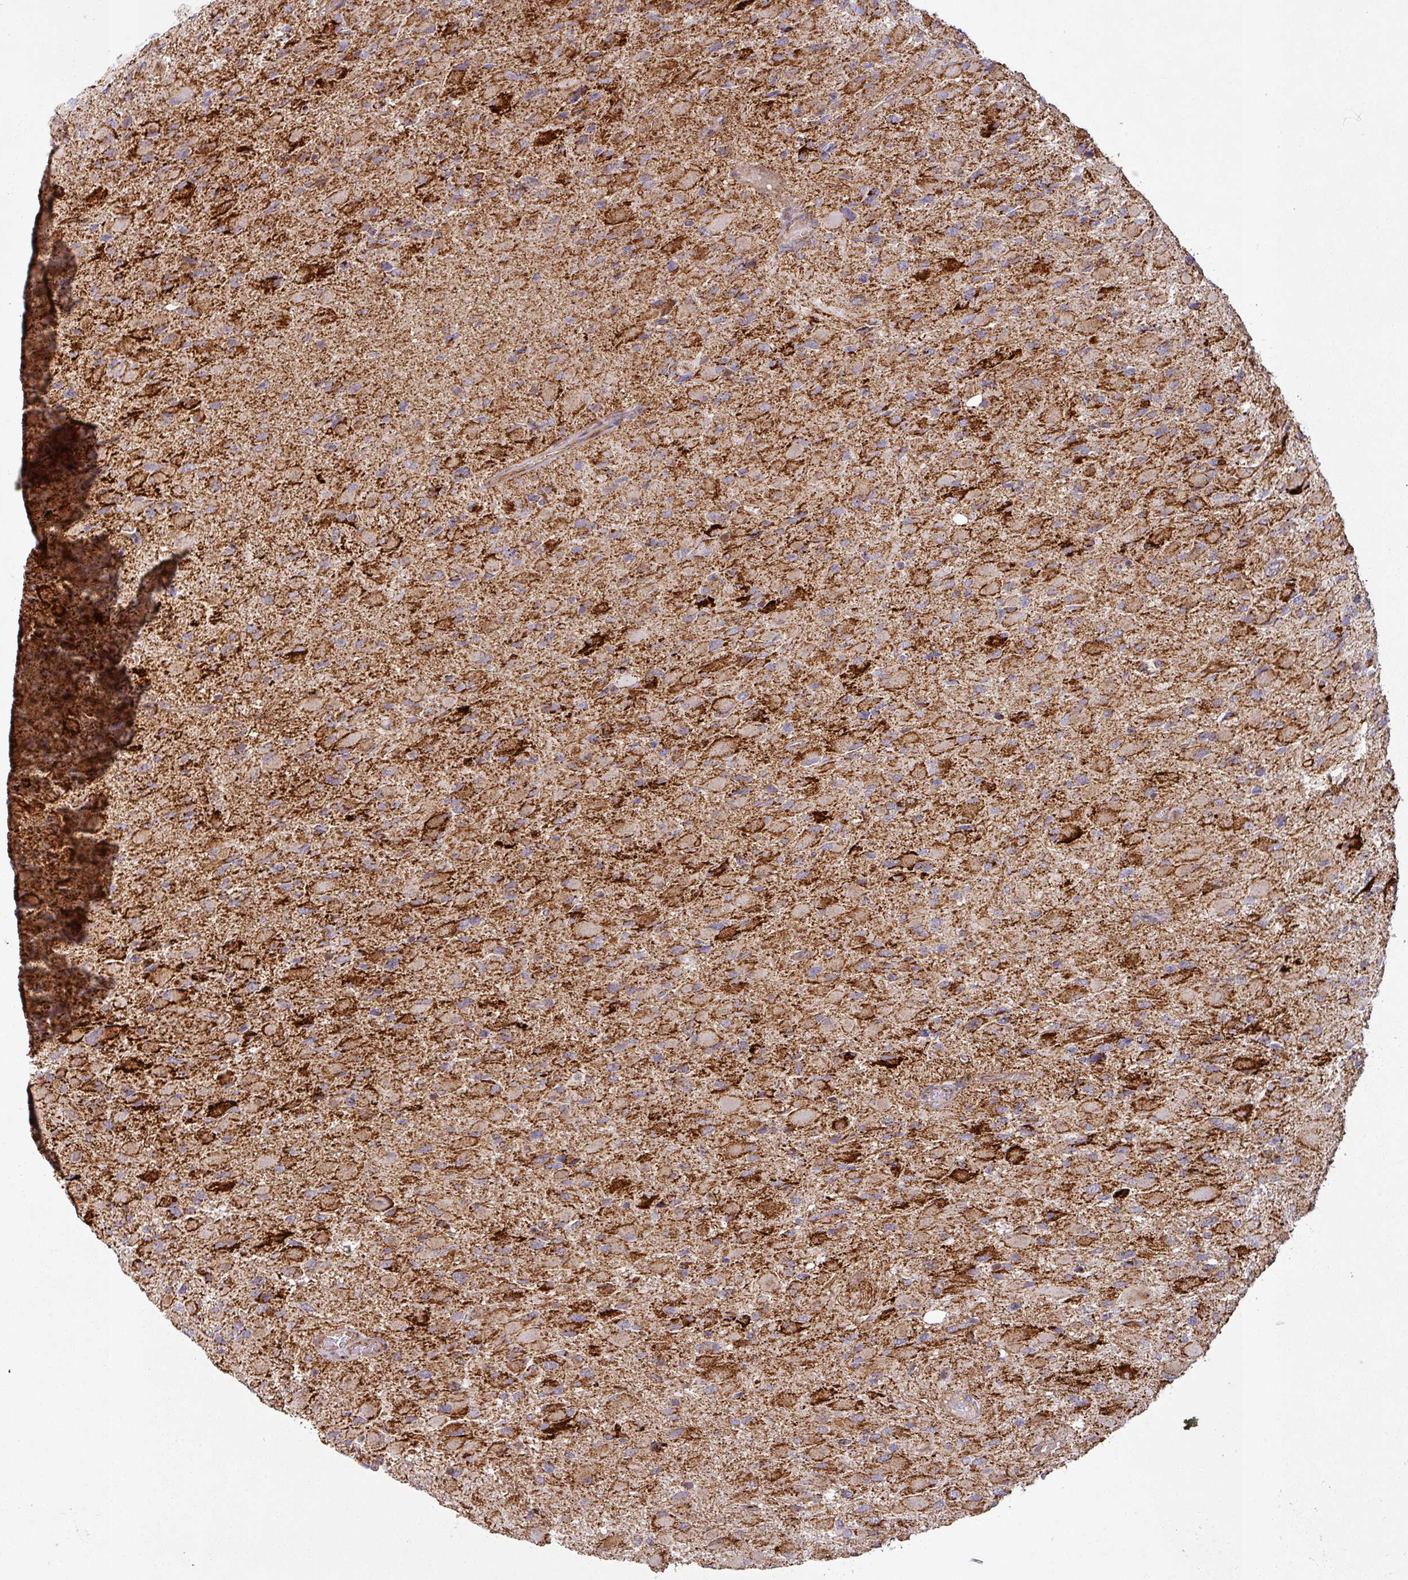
{"staining": {"intensity": "strong", "quantity": "25%-75%", "location": "cytoplasmic/membranous"}, "tissue": "glioma", "cell_type": "Tumor cells", "image_type": "cancer", "snomed": [{"axis": "morphology", "description": "Glioma, malignant, High grade"}, {"axis": "topography", "description": "Cerebral cortex"}], "caption": "Malignant high-grade glioma stained with a brown dye shows strong cytoplasmic/membranous positive staining in approximately 25%-75% of tumor cells.", "gene": "GPD2", "patient": {"sex": "female", "age": 36}}